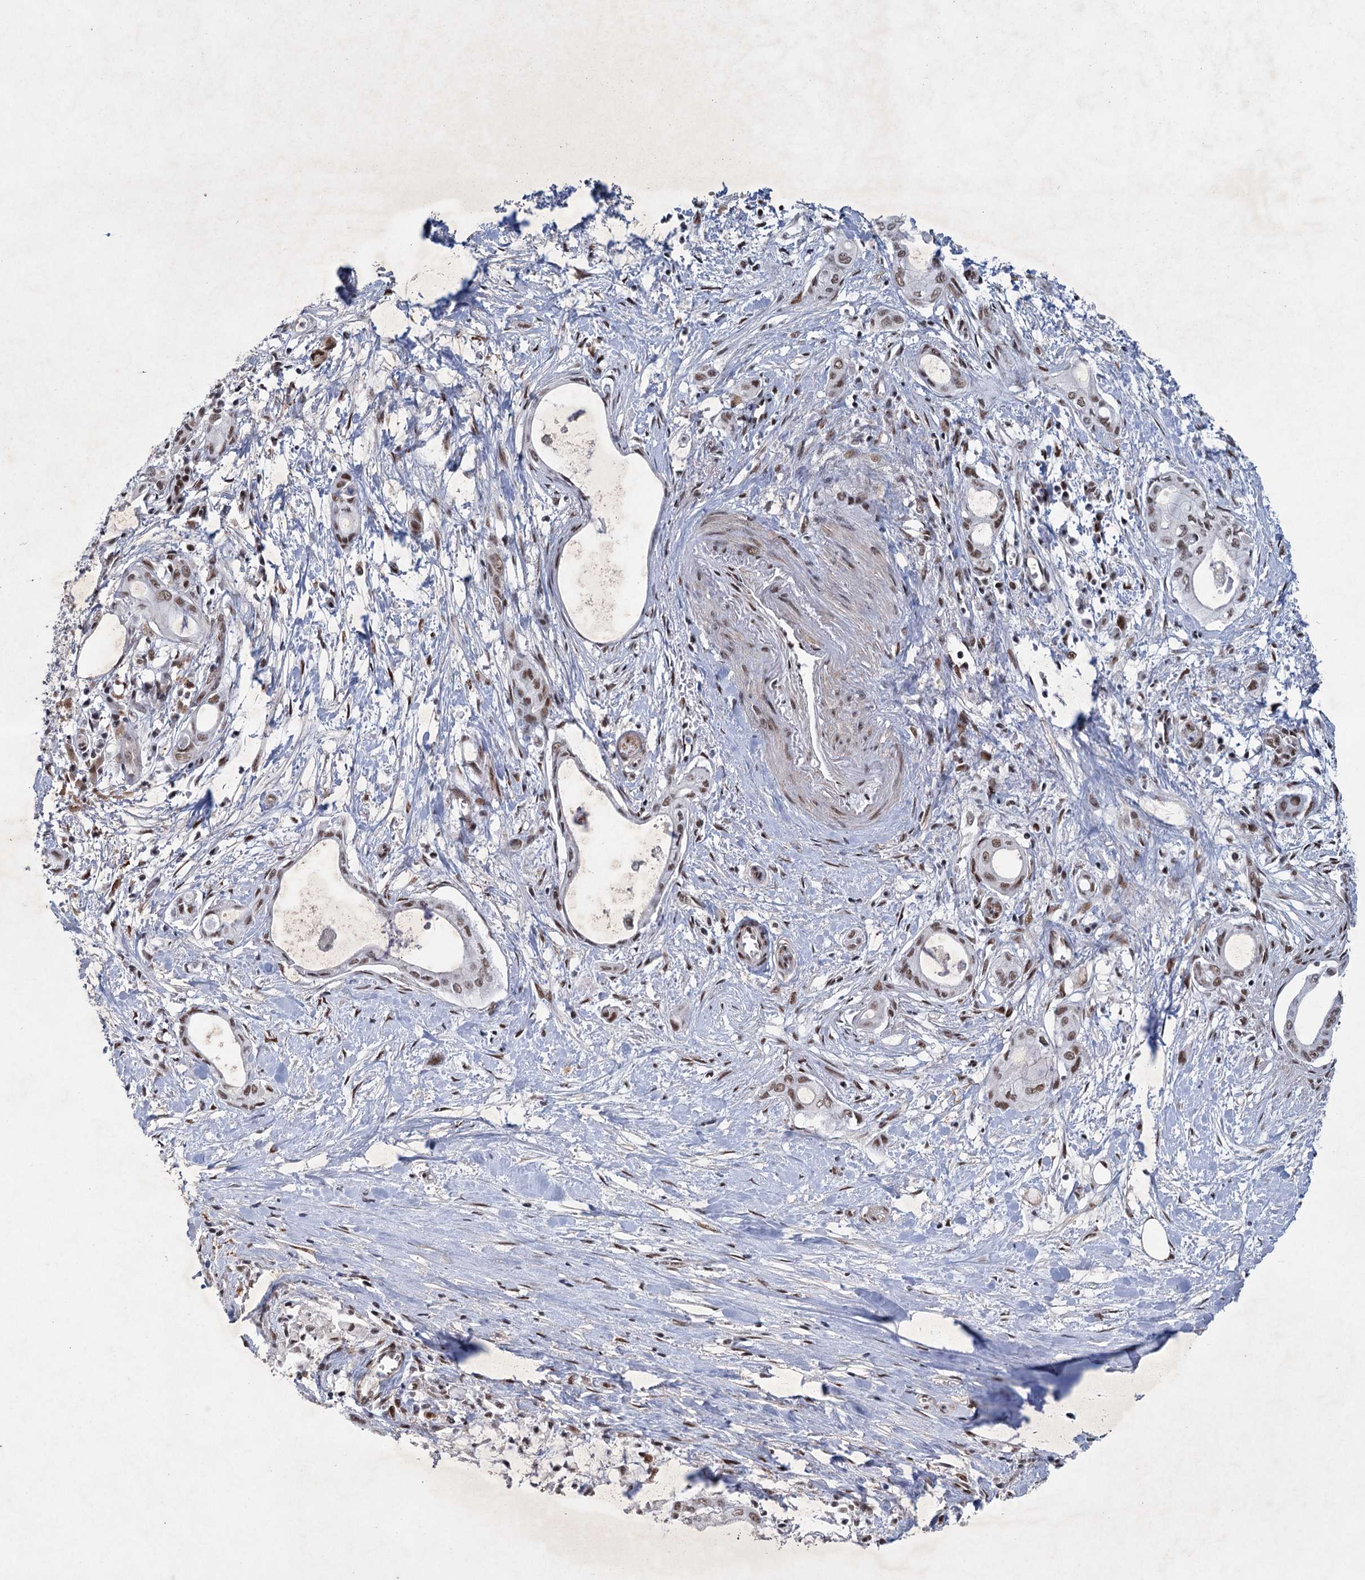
{"staining": {"intensity": "moderate", "quantity": ">75%", "location": "nuclear"}, "tissue": "pancreatic cancer", "cell_type": "Tumor cells", "image_type": "cancer", "snomed": [{"axis": "morphology", "description": "Adenocarcinoma, NOS"}, {"axis": "topography", "description": "Pancreas"}], "caption": "High-magnification brightfield microscopy of adenocarcinoma (pancreatic) stained with DAB (3,3'-diaminobenzidine) (brown) and counterstained with hematoxylin (blue). tumor cells exhibit moderate nuclear positivity is seen in approximately>75% of cells. (brown staining indicates protein expression, while blue staining denotes nuclei).", "gene": "FAM53A", "patient": {"sex": "male", "age": 72}}